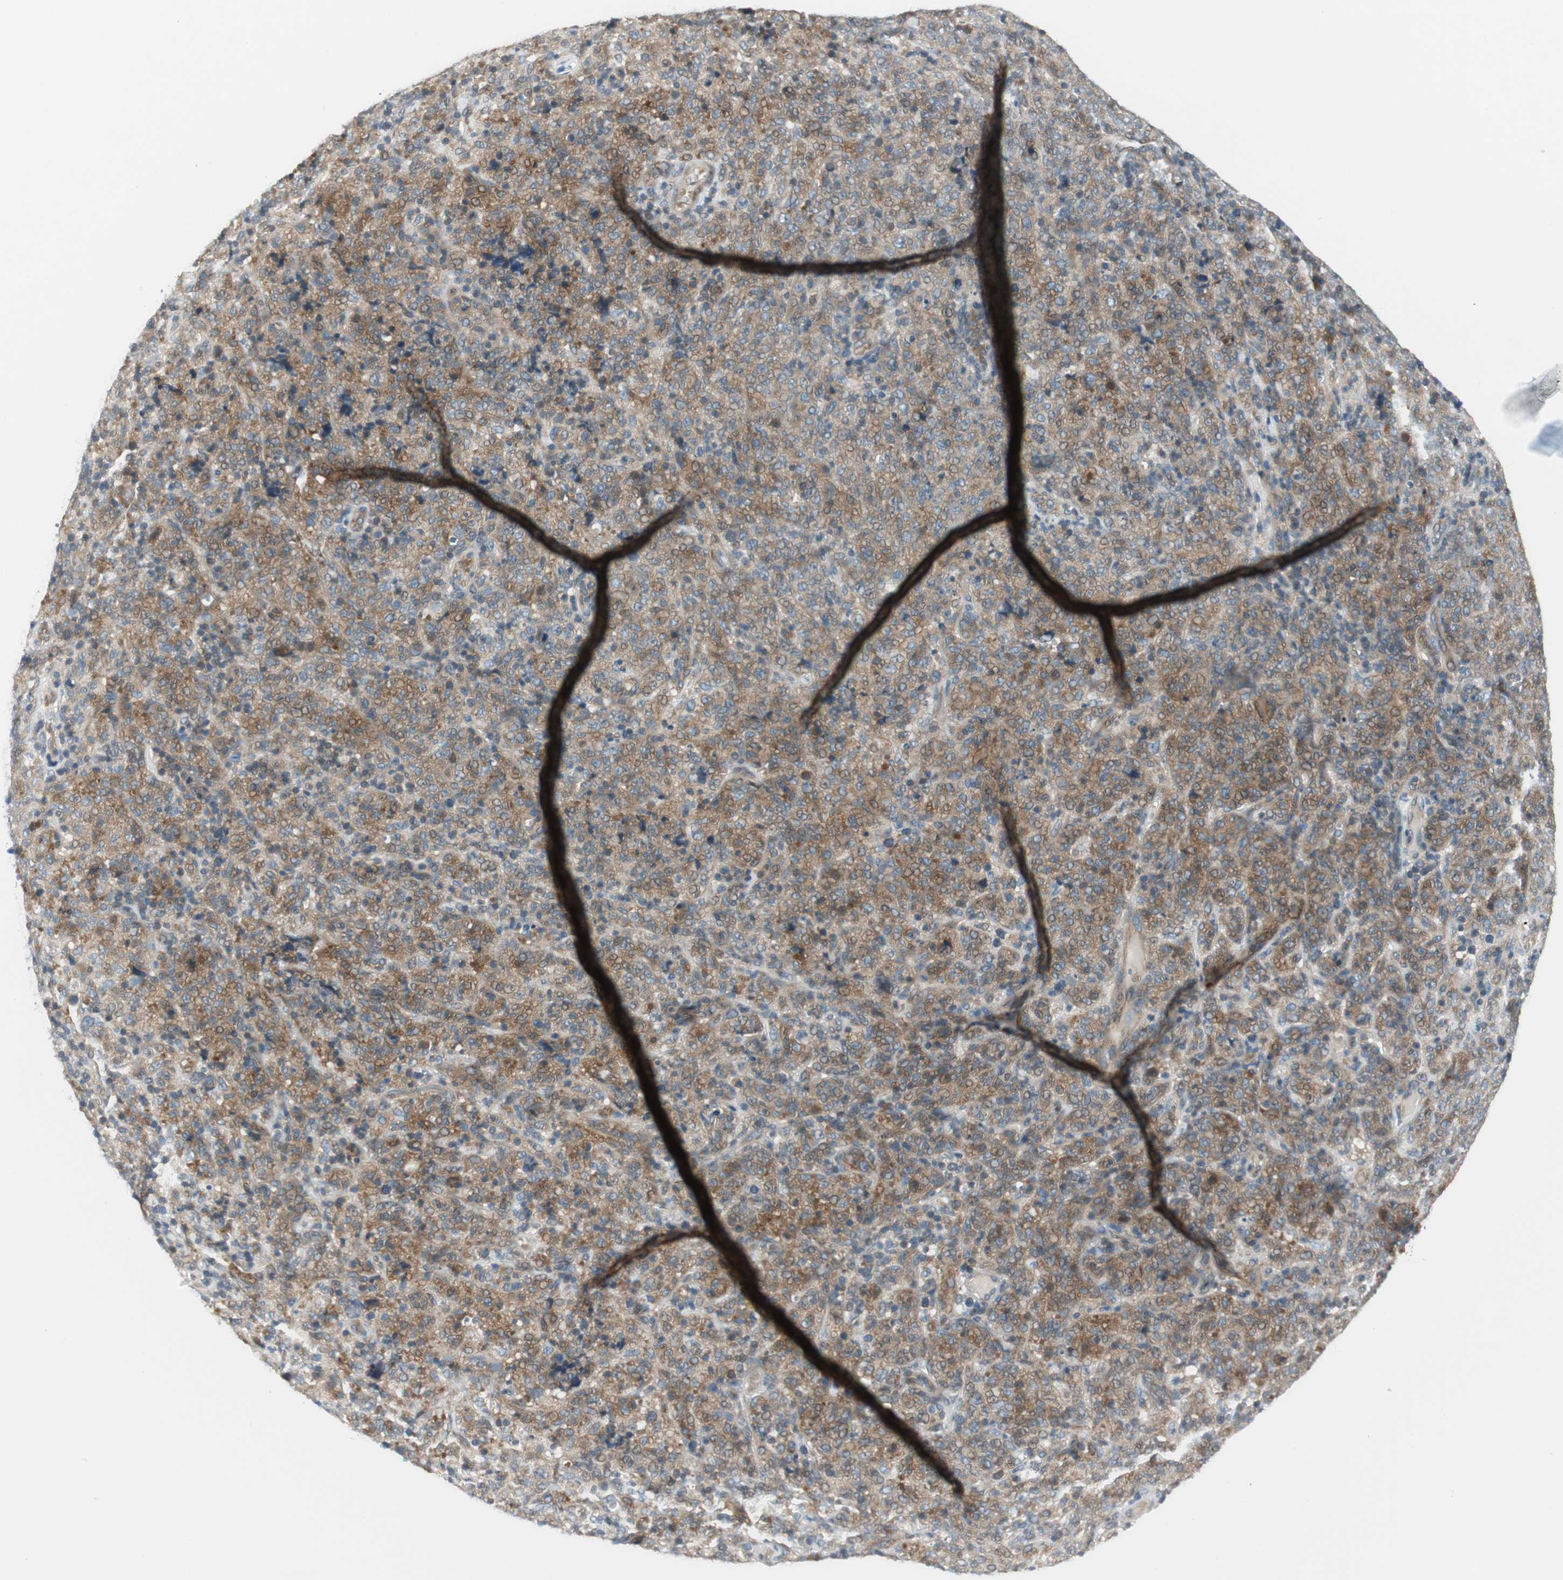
{"staining": {"intensity": "moderate", "quantity": ">75%", "location": "cytoplasmic/membranous"}, "tissue": "lymphoma", "cell_type": "Tumor cells", "image_type": "cancer", "snomed": [{"axis": "morphology", "description": "Malignant lymphoma, non-Hodgkin's type, High grade"}, {"axis": "topography", "description": "Tonsil"}], "caption": "The micrograph reveals a brown stain indicating the presence of a protein in the cytoplasmic/membranous of tumor cells in malignant lymphoma, non-Hodgkin's type (high-grade).", "gene": "PRKAA1", "patient": {"sex": "female", "age": 36}}